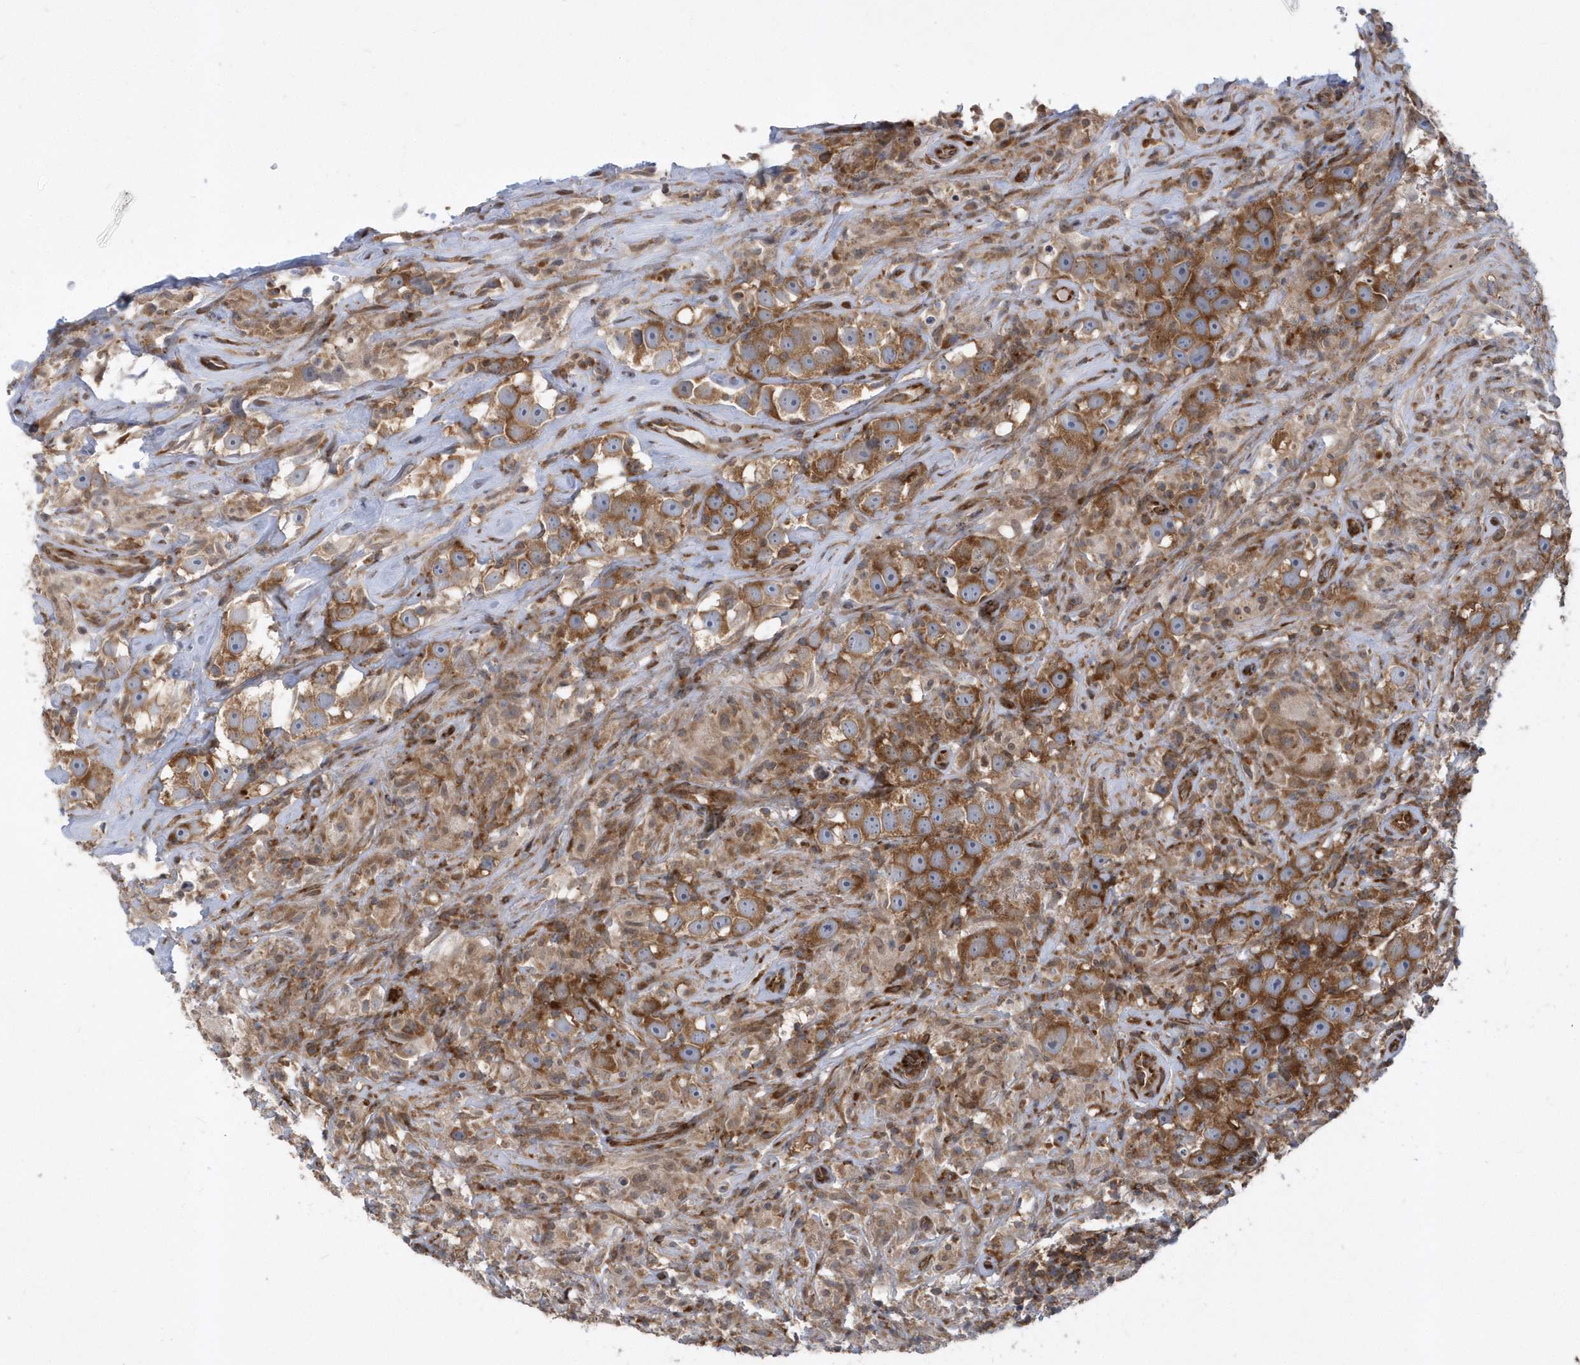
{"staining": {"intensity": "moderate", "quantity": ">75%", "location": "cytoplasmic/membranous"}, "tissue": "testis cancer", "cell_type": "Tumor cells", "image_type": "cancer", "snomed": [{"axis": "morphology", "description": "Seminoma, NOS"}, {"axis": "topography", "description": "Testis"}], "caption": "The photomicrograph exhibits staining of testis cancer (seminoma), revealing moderate cytoplasmic/membranous protein staining (brown color) within tumor cells.", "gene": "PHF1", "patient": {"sex": "male", "age": 49}}